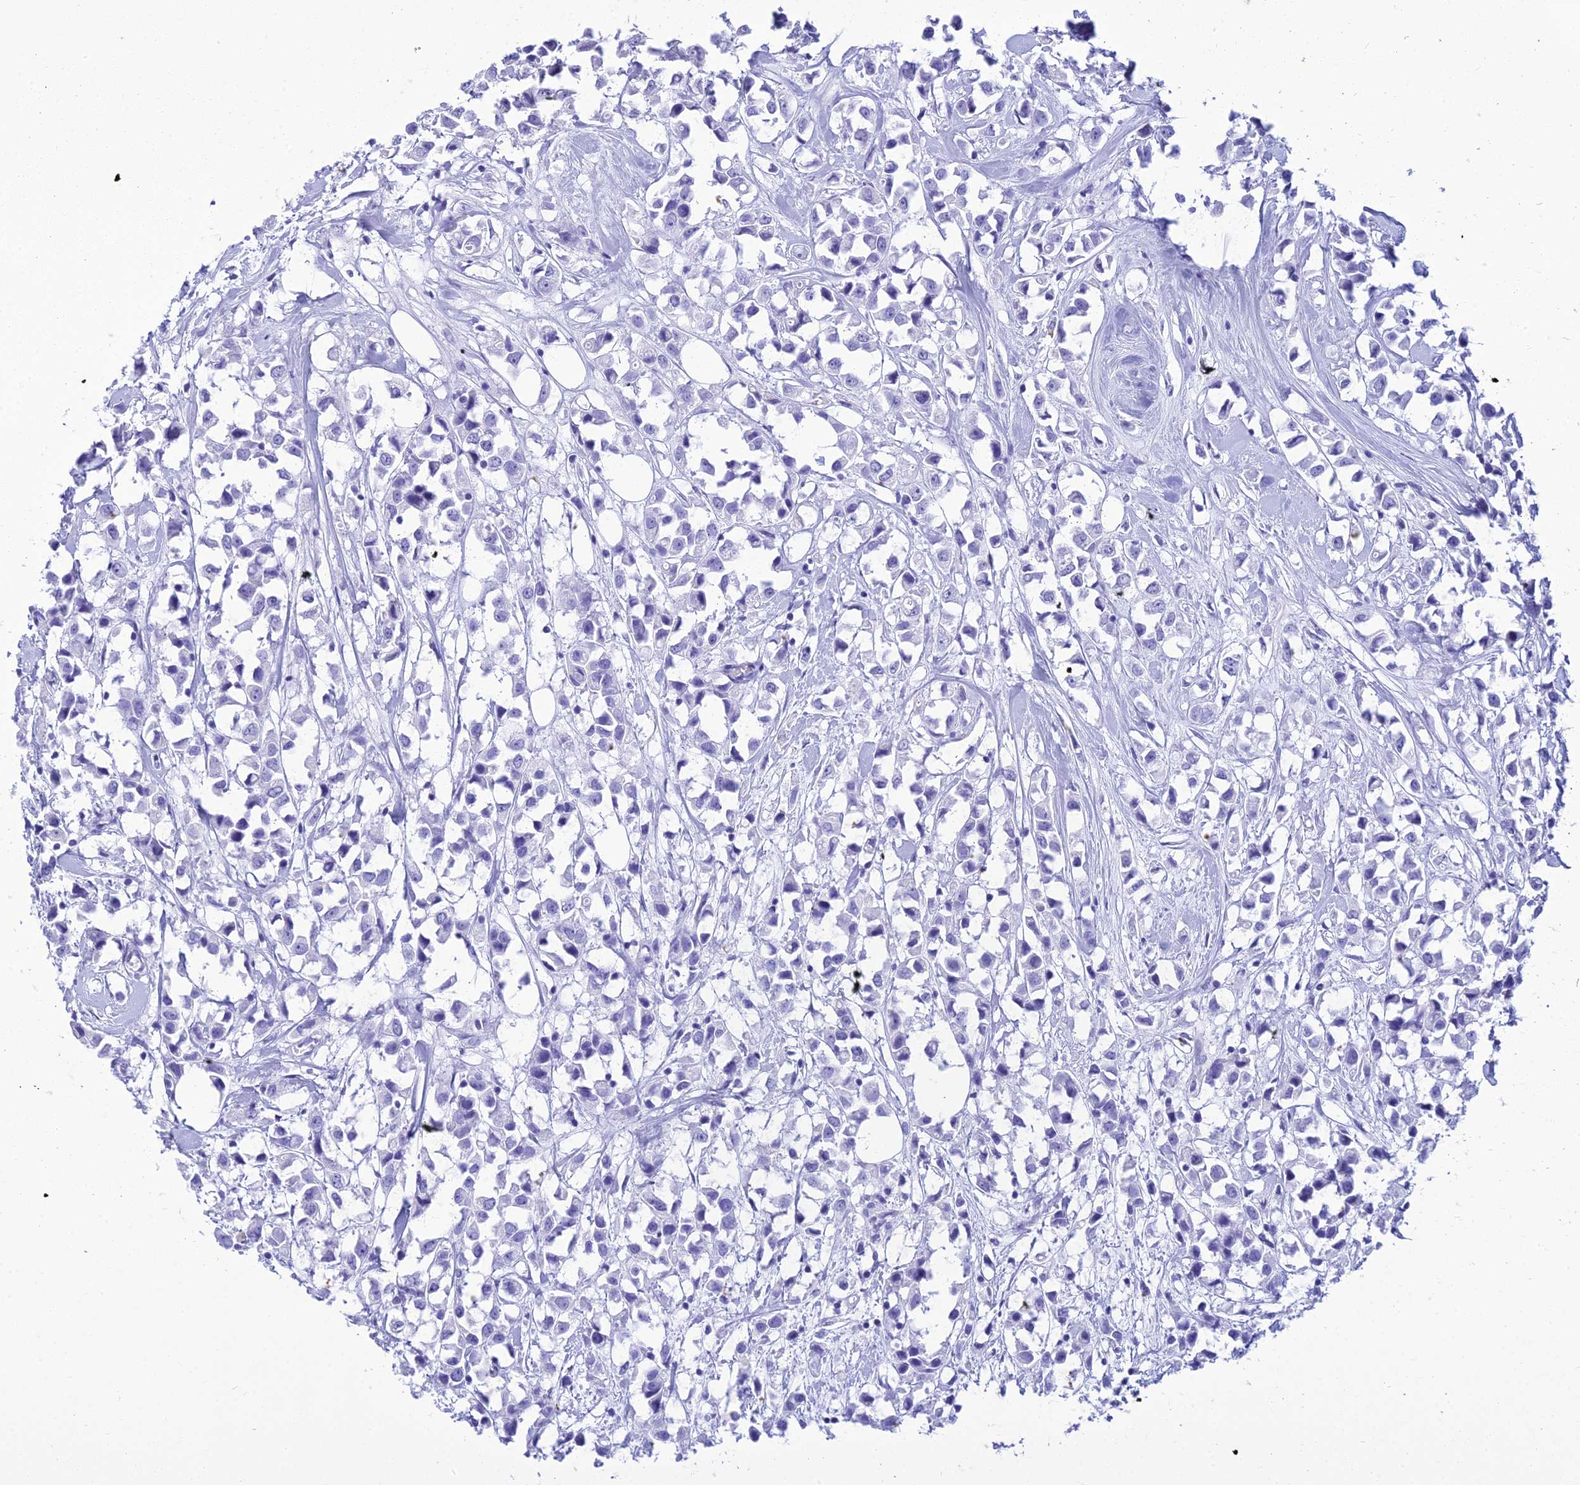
{"staining": {"intensity": "negative", "quantity": "none", "location": "none"}, "tissue": "breast cancer", "cell_type": "Tumor cells", "image_type": "cancer", "snomed": [{"axis": "morphology", "description": "Duct carcinoma"}, {"axis": "topography", "description": "Breast"}], "caption": "DAB immunohistochemical staining of infiltrating ductal carcinoma (breast) displays no significant staining in tumor cells. (Immunohistochemistry (ihc), brightfield microscopy, high magnification).", "gene": "ZNF442", "patient": {"sex": "female", "age": 61}}